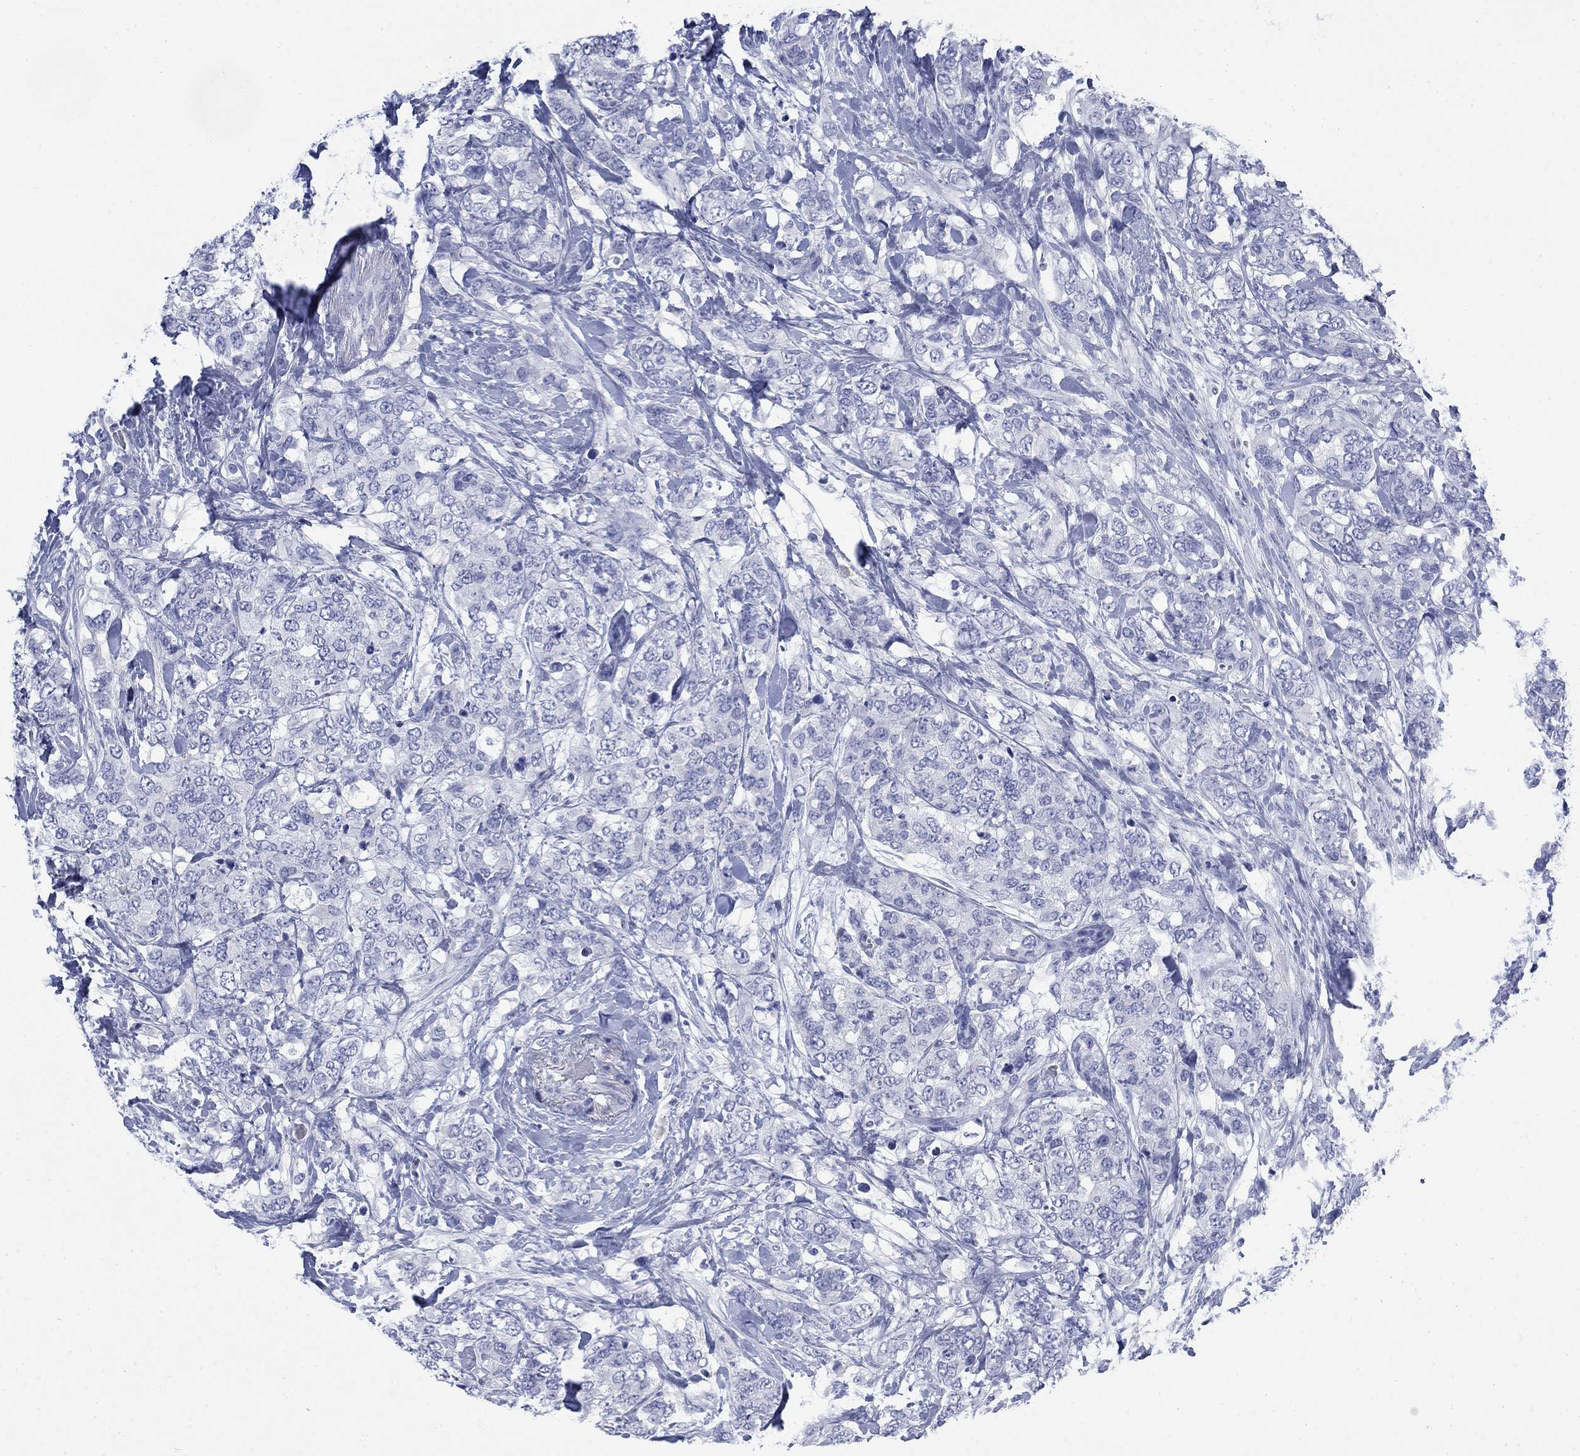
{"staining": {"intensity": "negative", "quantity": "none", "location": "none"}, "tissue": "breast cancer", "cell_type": "Tumor cells", "image_type": "cancer", "snomed": [{"axis": "morphology", "description": "Lobular carcinoma"}, {"axis": "topography", "description": "Breast"}], "caption": "Histopathology image shows no significant protein expression in tumor cells of breast lobular carcinoma.", "gene": "IGF2BP3", "patient": {"sex": "female", "age": 59}}